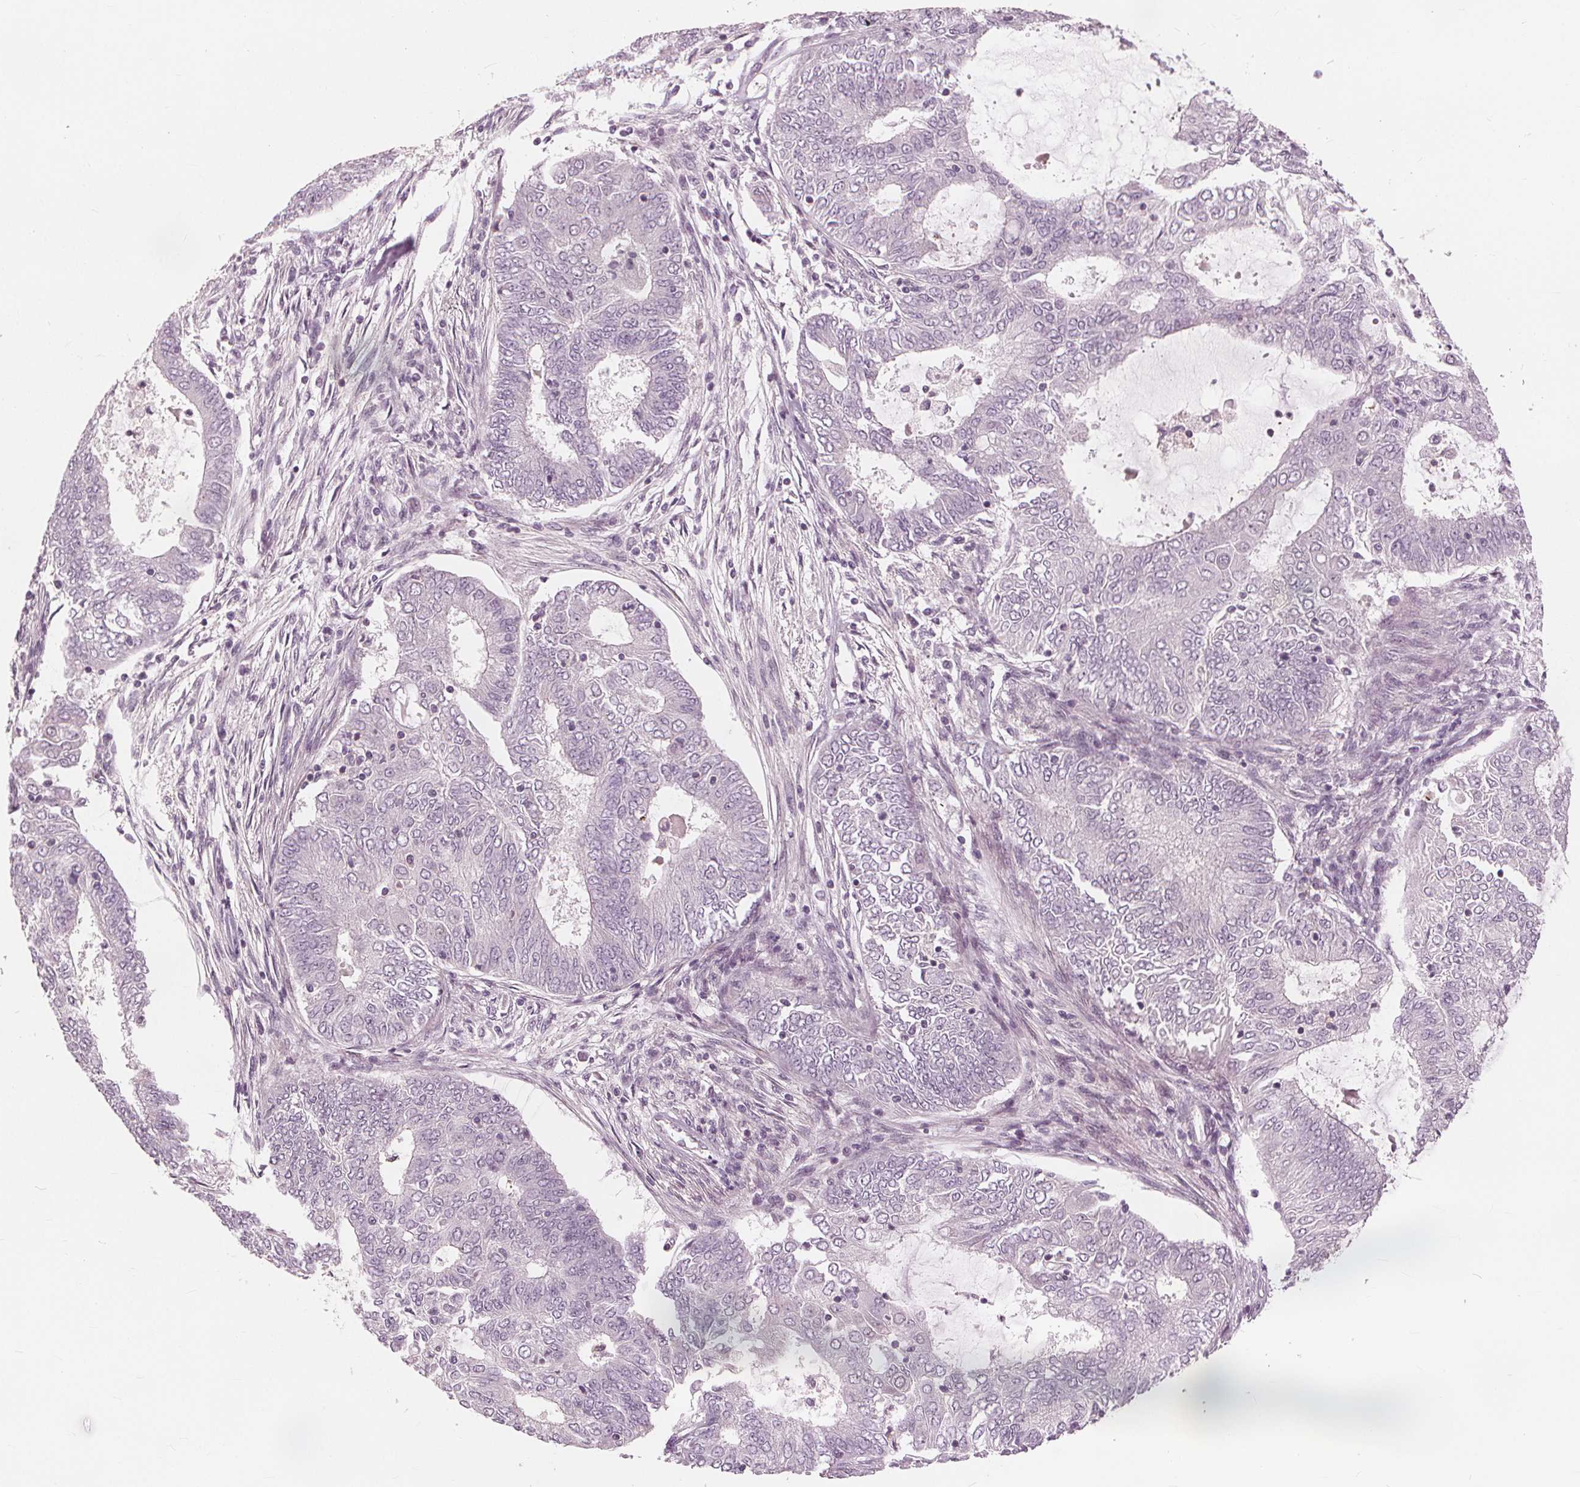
{"staining": {"intensity": "negative", "quantity": "none", "location": "none"}, "tissue": "endometrial cancer", "cell_type": "Tumor cells", "image_type": "cancer", "snomed": [{"axis": "morphology", "description": "Adenocarcinoma, NOS"}, {"axis": "topography", "description": "Endometrium"}], "caption": "This is a histopathology image of immunohistochemistry staining of endometrial adenocarcinoma, which shows no positivity in tumor cells.", "gene": "SLC34A1", "patient": {"sex": "female", "age": 62}}